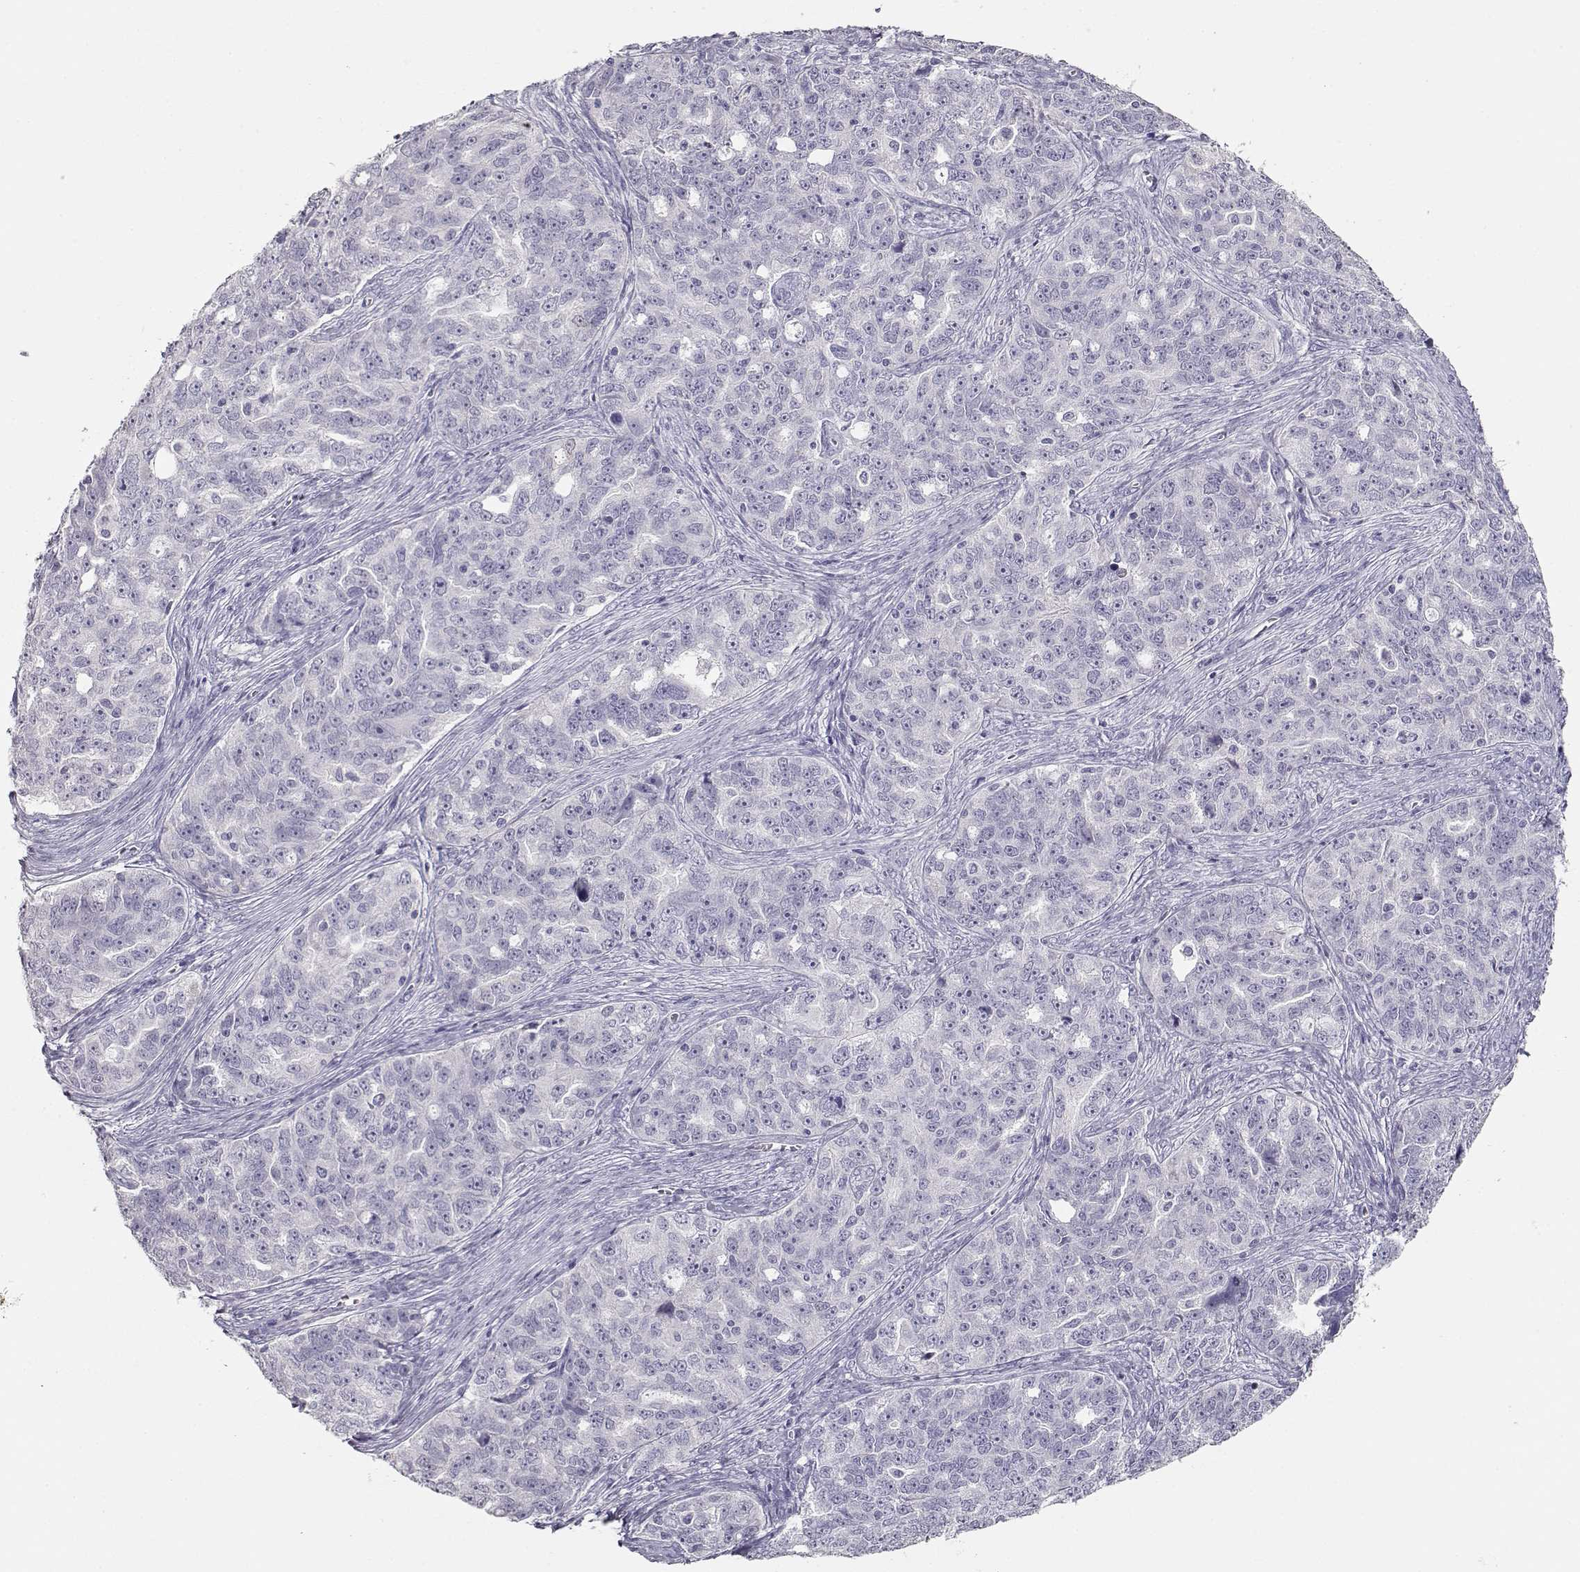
{"staining": {"intensity": "negative", "quantity": "none", "location": "none"}, "tissue": "ovarian cancer", "cell_type": "Tumor cells", "image_type": "cancer", "snomed": [{"axis": "morphology", "description": "Cystadenocarcinoma, serous, NOS"}, {"axis": "topography", "description": "Ovary"}], "caption": "IHC image of ovarian cancer (serous cystadenocarcinoma) stained for a protein (brown), which displays no staining in tumor cells. (DAB immunohistochemistry (IHC) with hematoxylin counter stain).", "gene": "MAGEC1", "patient": {"sex": "female", "age": 51}}